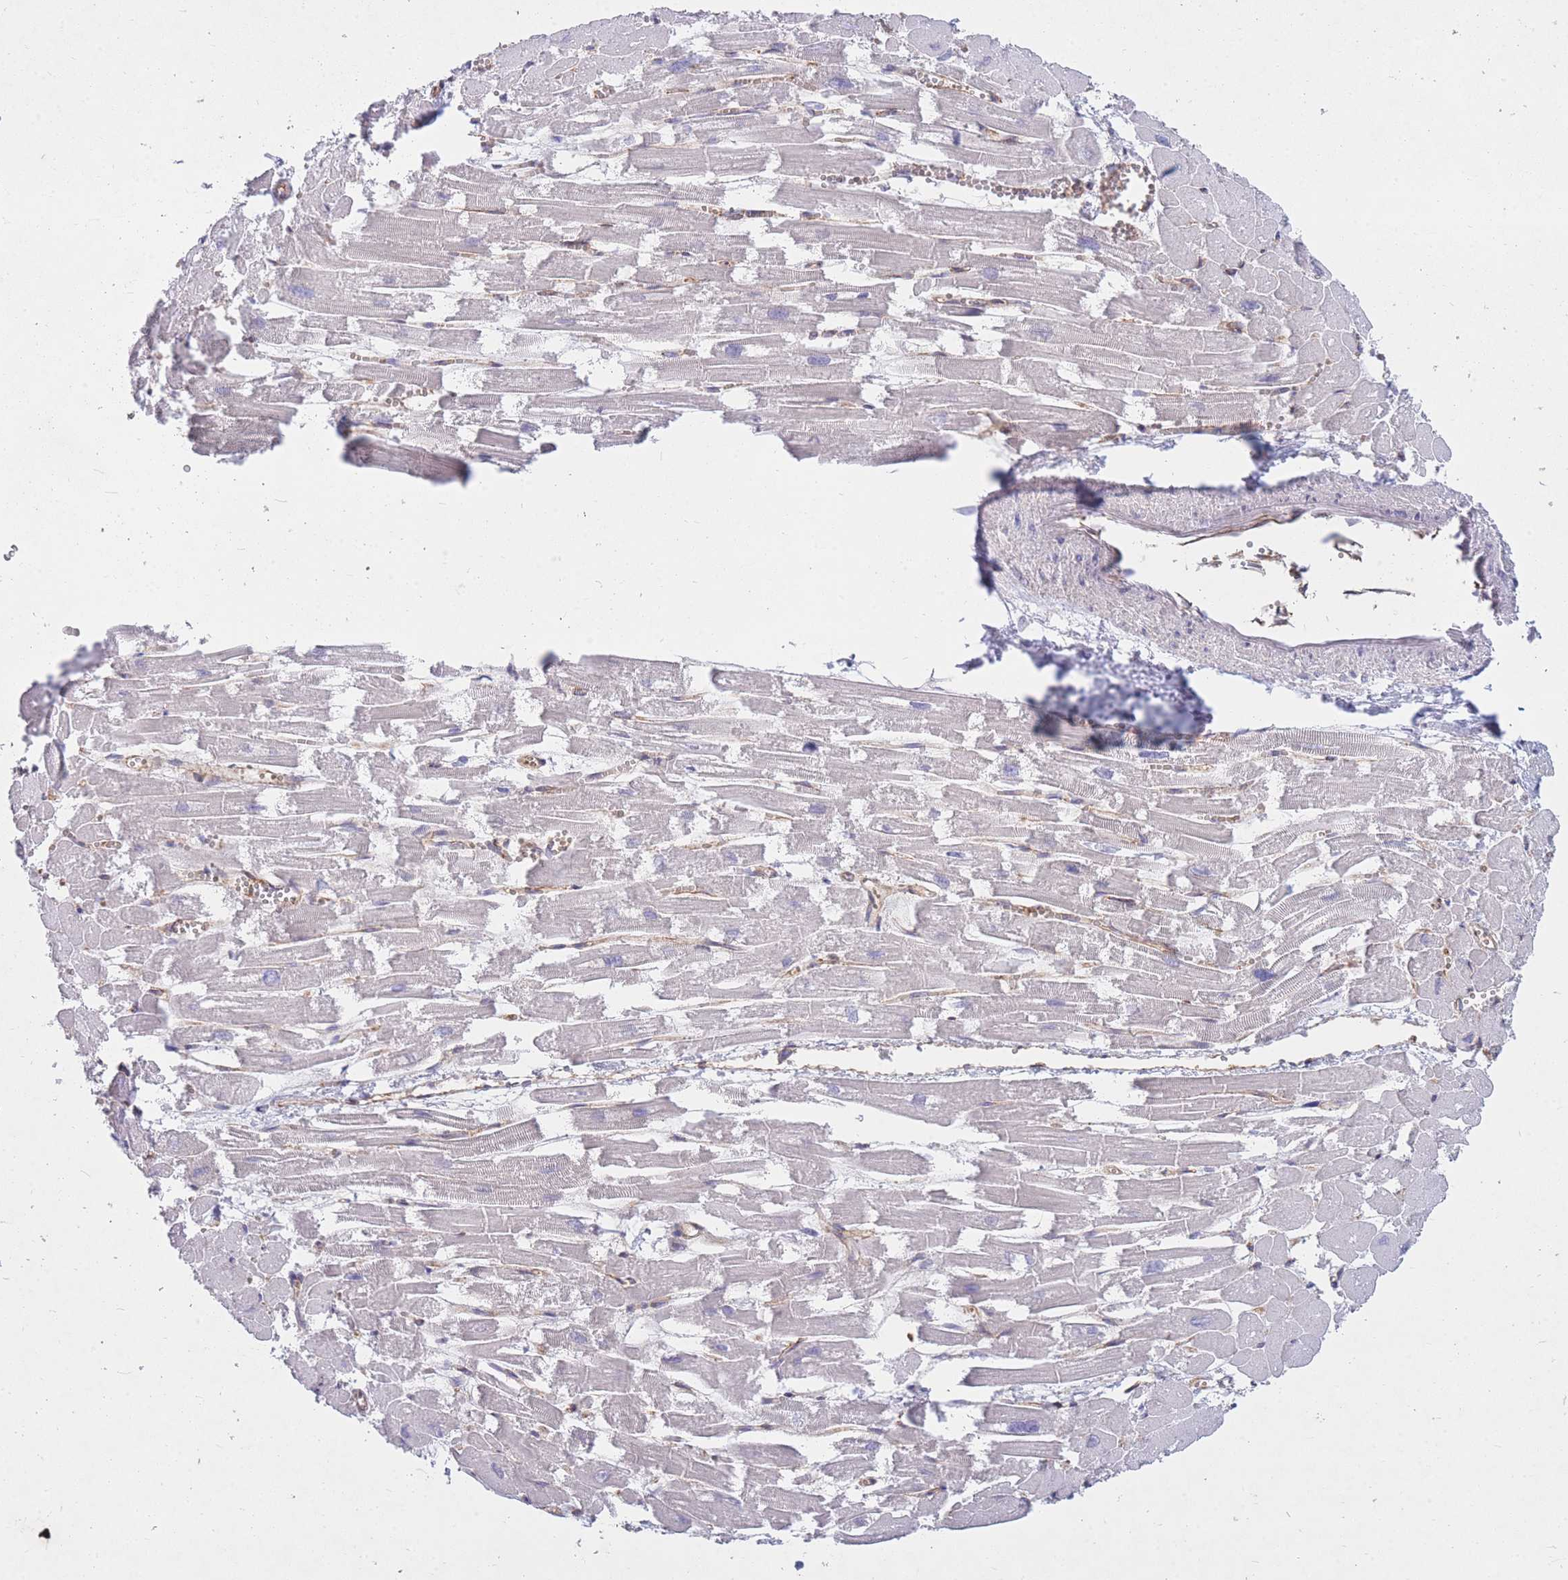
{"staining": {"intensity": "negative", "quantity": "none", "location": "none"}, "tissue": "heart muscle", "cell_type": "Cardiomyocytes", "image_type": "normal", "snomed": [{"axis": "morphology", "description": "Normal tissue, NOS"}, {"axis": "topography", "description": "Heart"}], "caption": "Immunohistochemistry (IHC) histopathology image of normal human heart muscle stained for a protein (brown), which demonstrates no expression in cardiomyocytes. (Stains: DAB immunohistochemistry (IHC) with hematoxylin counter stain, Microscopy: brightfield microscopy at high magnification).", "gene": "GGA1", "patient": {"sex": "male", "age": 54}}